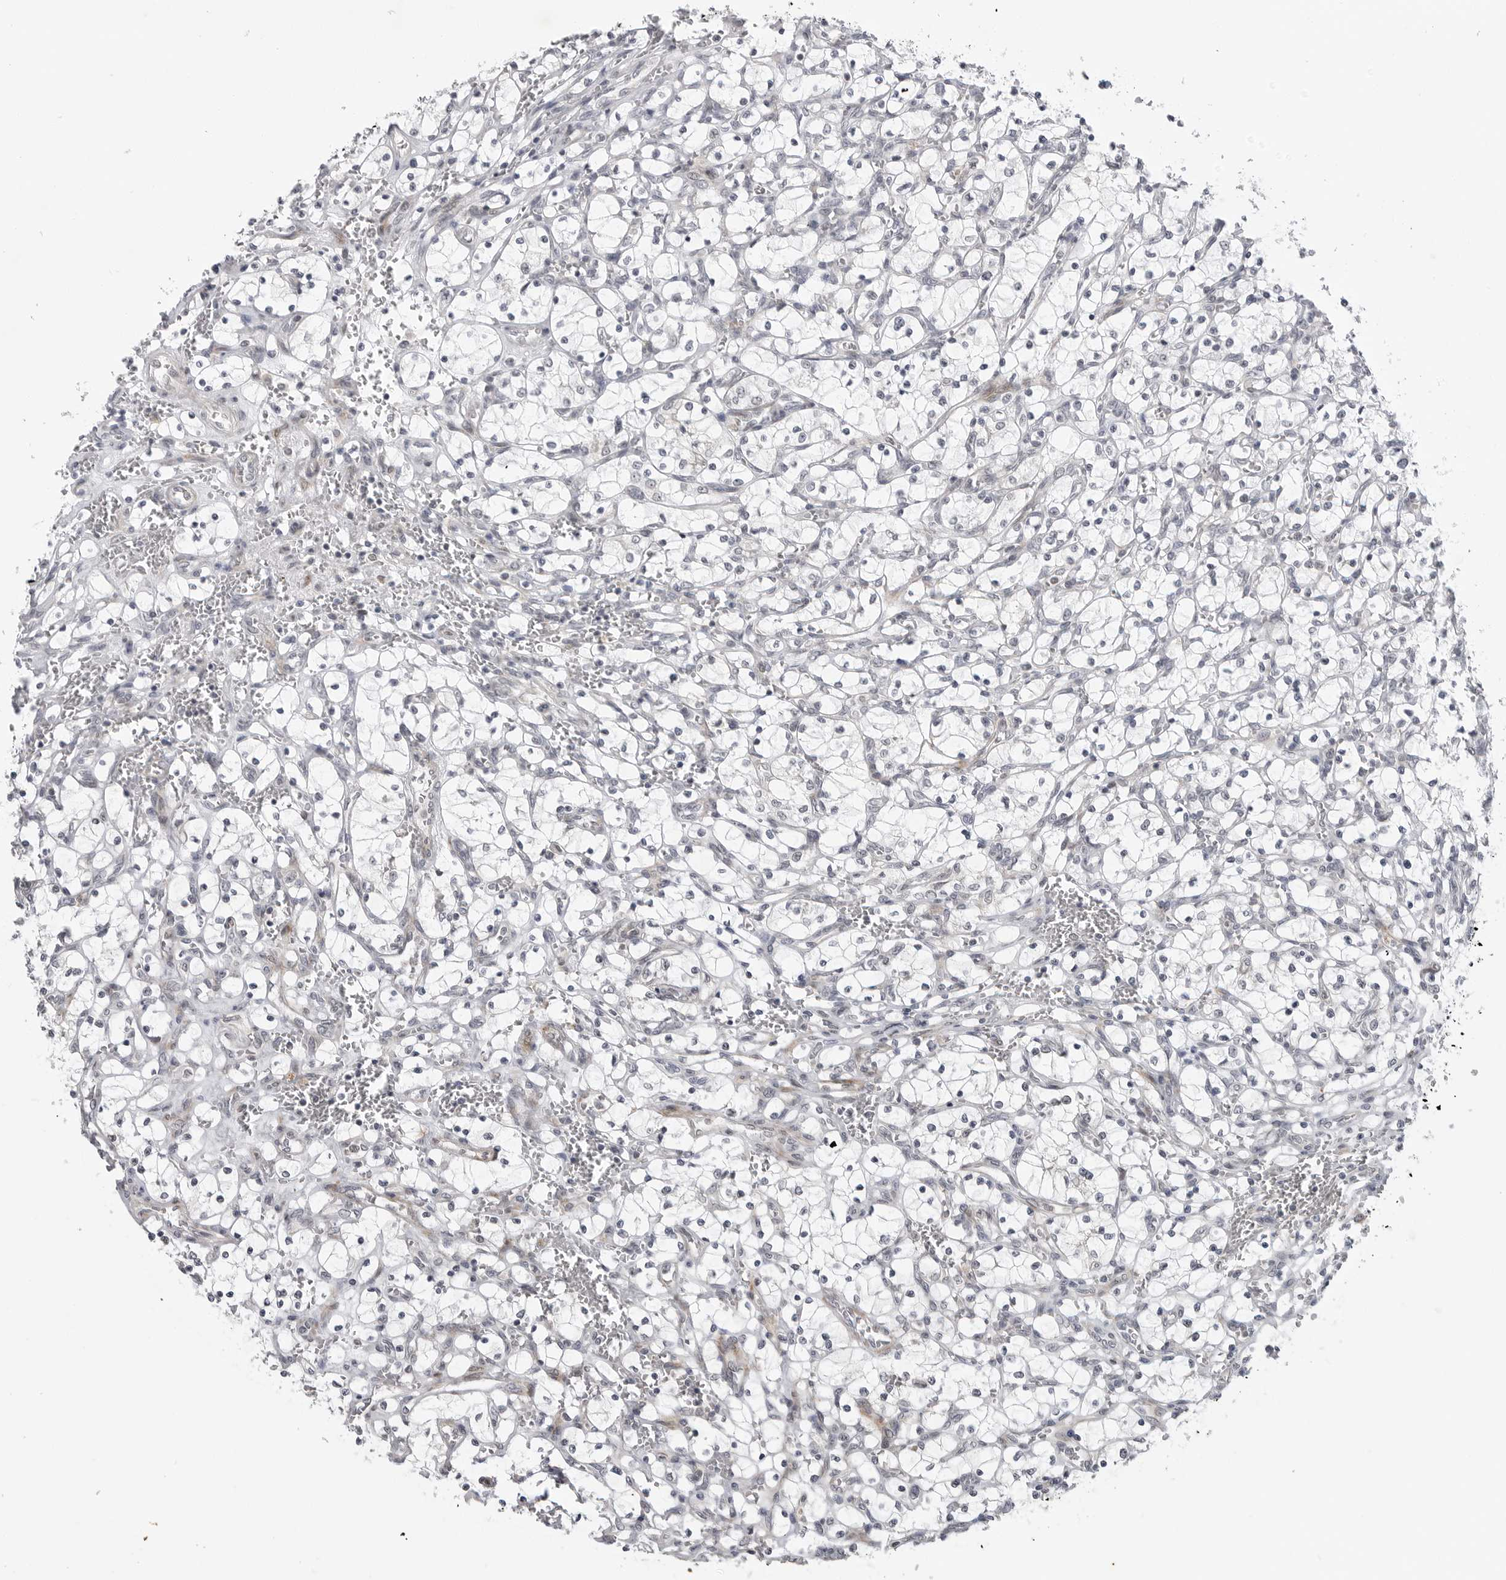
{"staining": {"intensity": "negative", "quantity": "none", "location": "none"}, "tissue": "renal cancer", "cell_type": "Tumor cells", "image_type": "cancer", "snomed": [{"axis": "morphology", "description": "Adenocarcinoma, NOS"}, {"axis": "topography", "description": "Kidney"}], "caption": "DAB immunohistochemical staining of renal cancer exhibits no significant expression in tumor cells.", "gene": "ADAMTS5", "patient": {"sex": "female", "age": 69}}